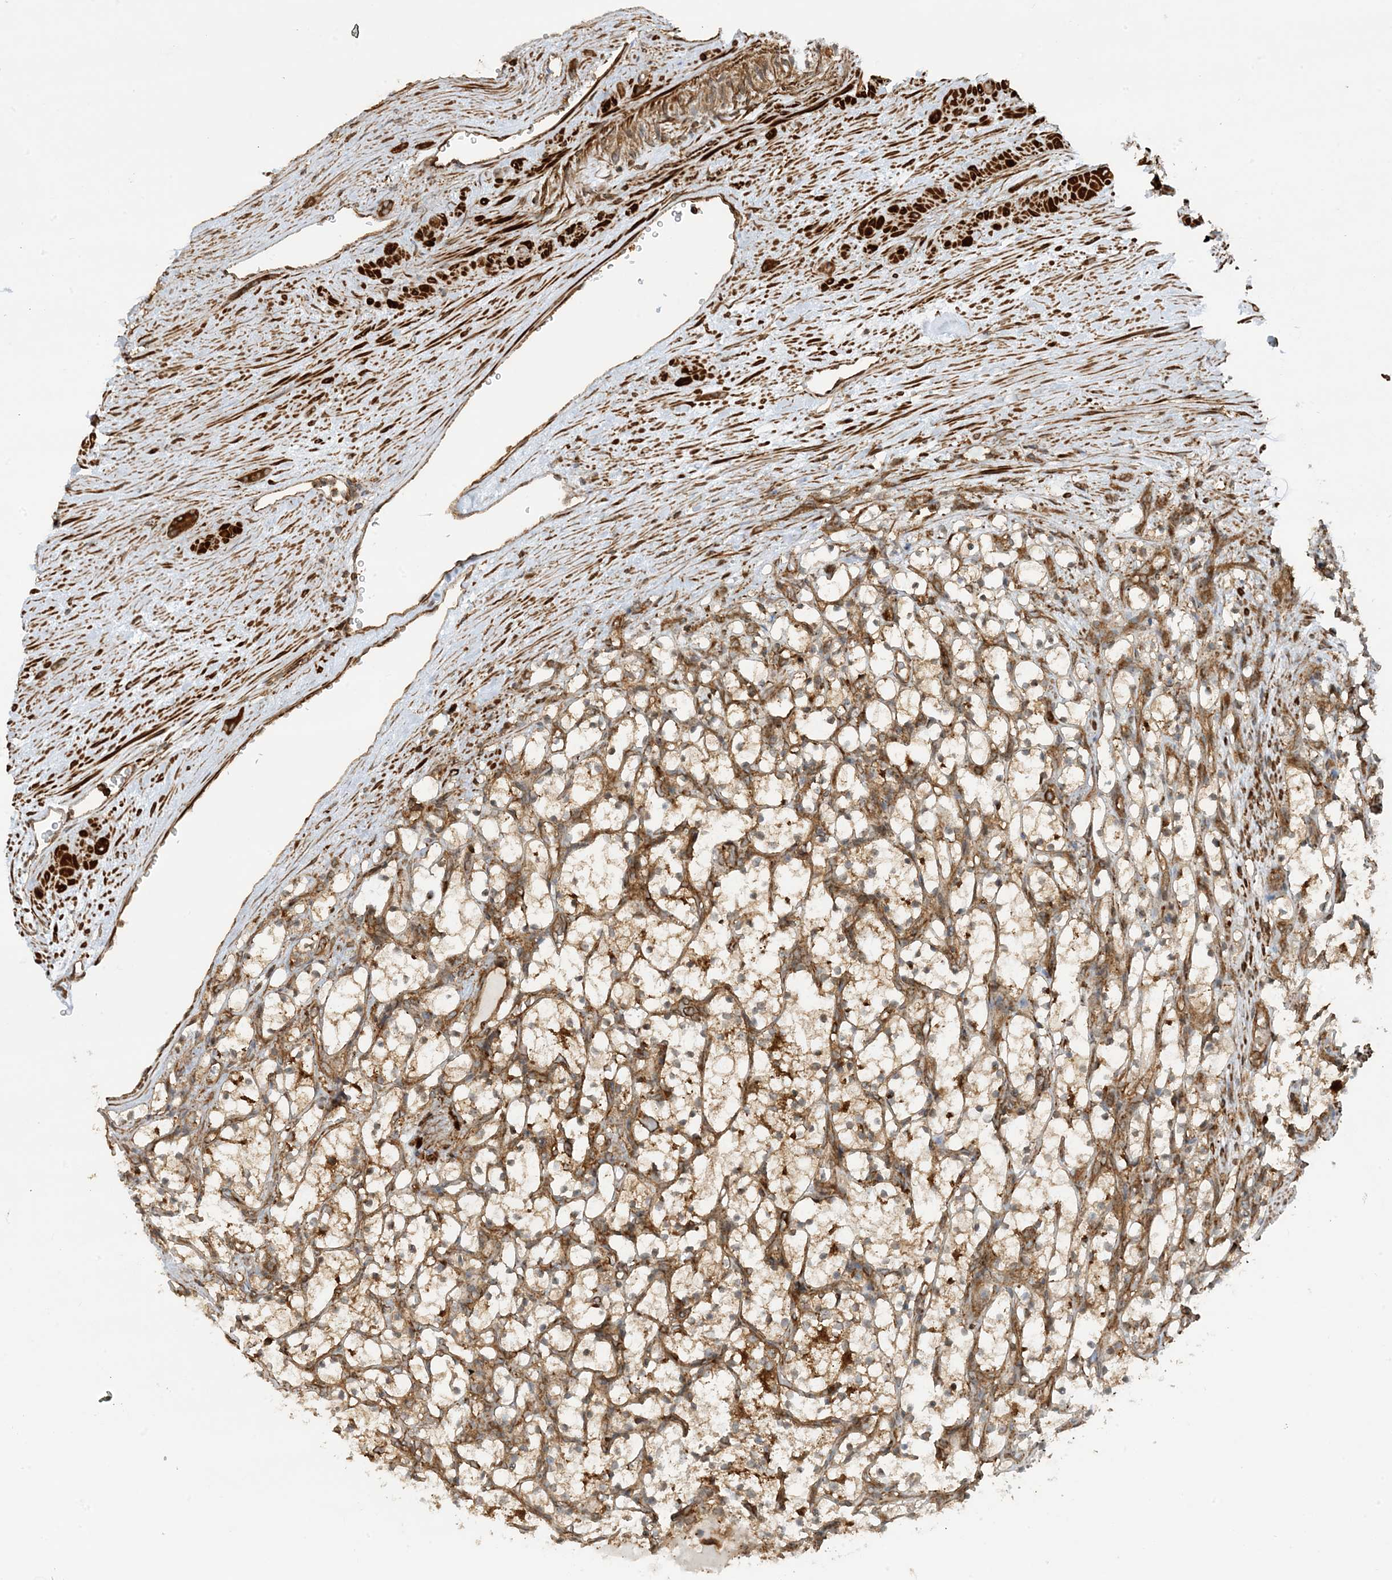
{"staining": {"intensity": "moderate", "quantity": "25%-75%", "location": "cytoplasmic/membranous"}, "tissue": "renal cancer", "cell_type": "Tumor cells", "image_type": "cancer", "snomed": [{"axis": "morphology", "description": "Adenocarcinoma, NOS"}, {"axis": "topography", "description": "Kidney"}], "caption": "Protein staining of adenocarcinoma (renal) tissue displays moderate cytoplasmic/membranous staining in about 25%-75% of tumor cells.", "gene": "STAM2", "patient": {"sex": "female", "age": 69}}